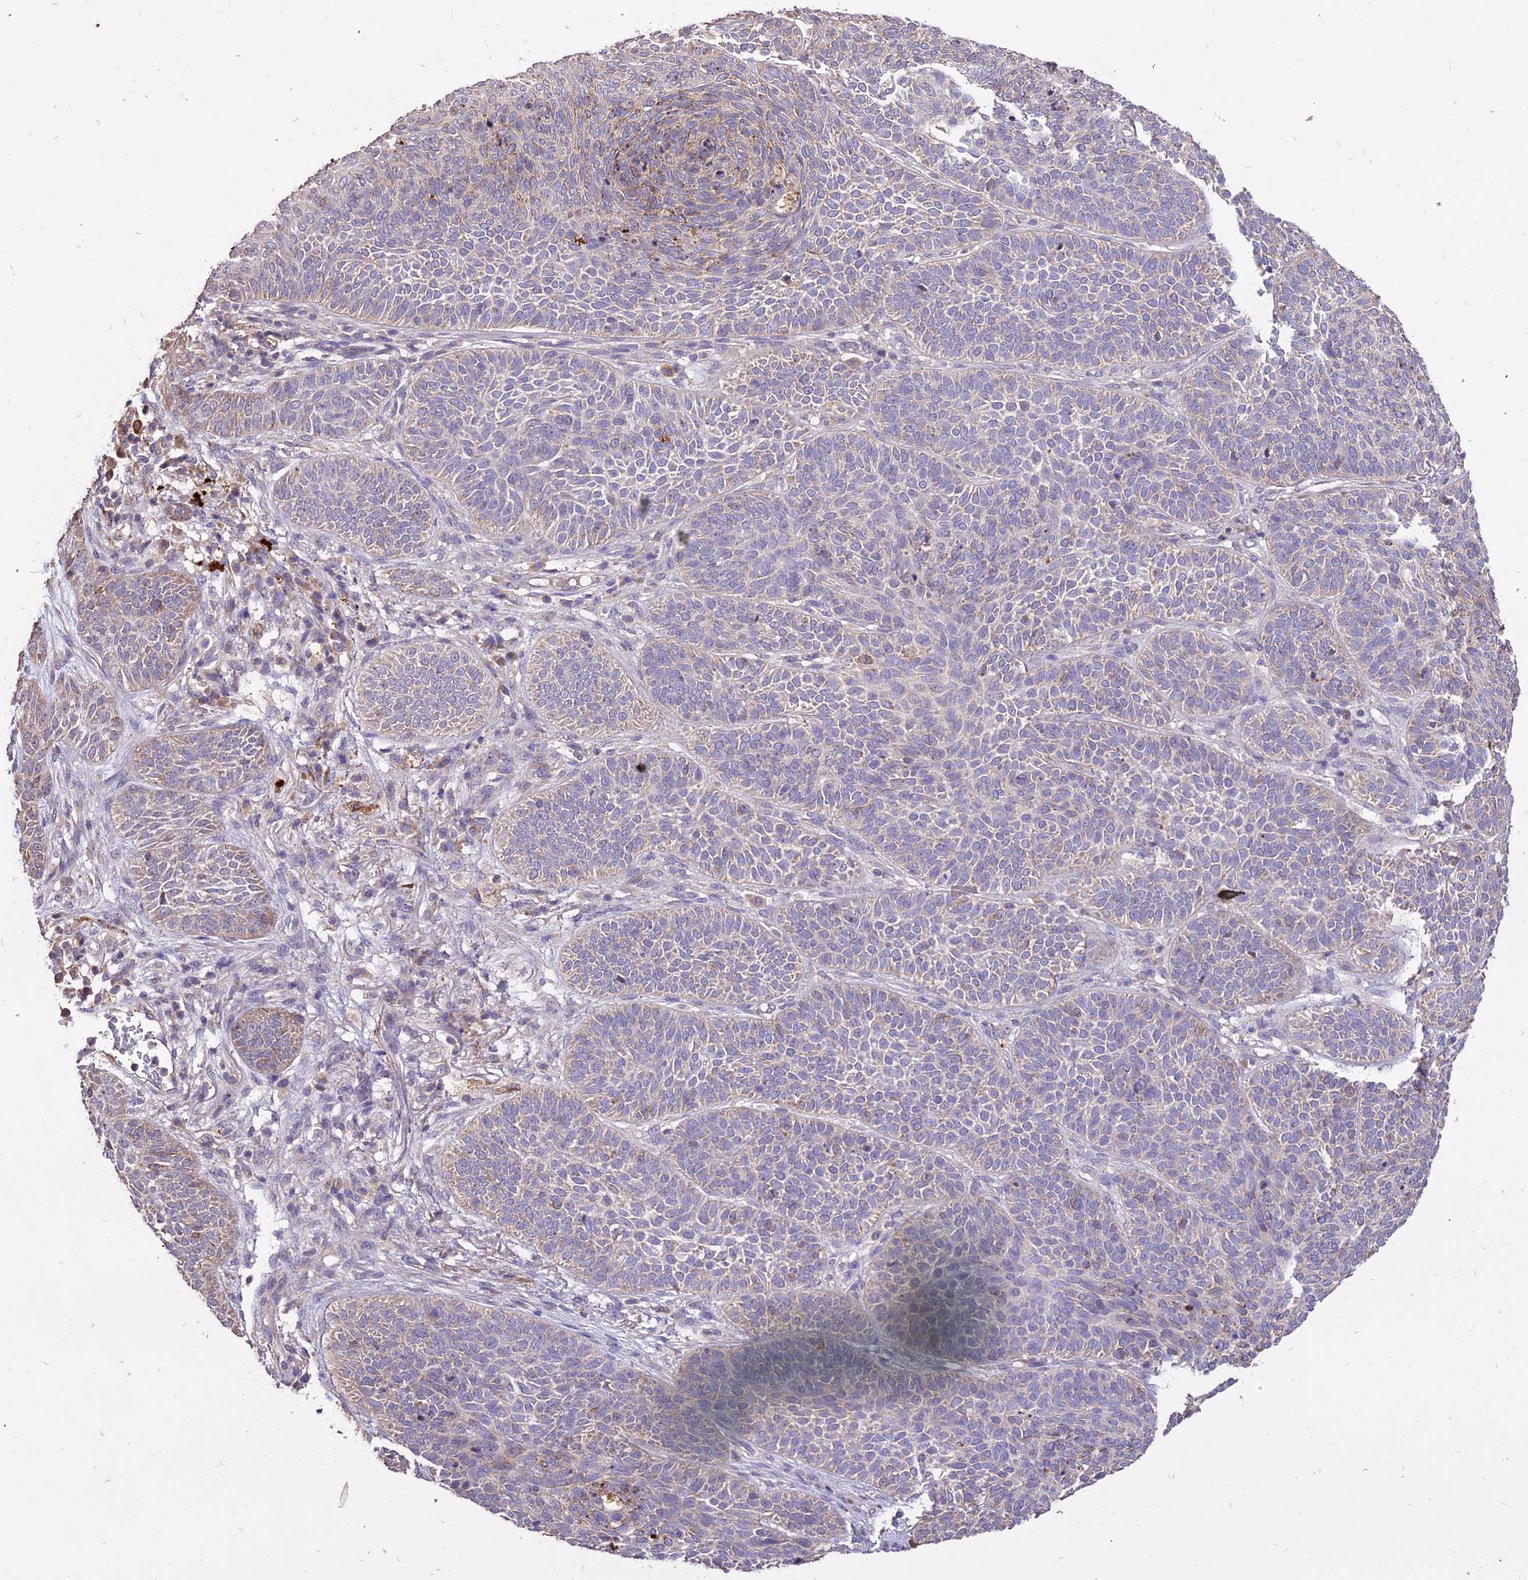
{"staining": {"intensity": "moderate", "quantity": "<25%", "location": "cytoplasmic/membranous"}, "tissue": "skin cancer", "cell_type": "Tumor cells", "image_type": "cancer", "snomed": [{"axis": "morphology", "description": "Basal cell carcinoma"}, {"axis": "topography", "description": "Skin"}], "caption": "Protein expression analysis of human skin cancer (basal cell carcinoma) reveals moderate cytoplasmic/membranous staining in approximately <25% of tumor cells.", "gene": "SDHD", "patient": {"sex": "male", "age": 85}}